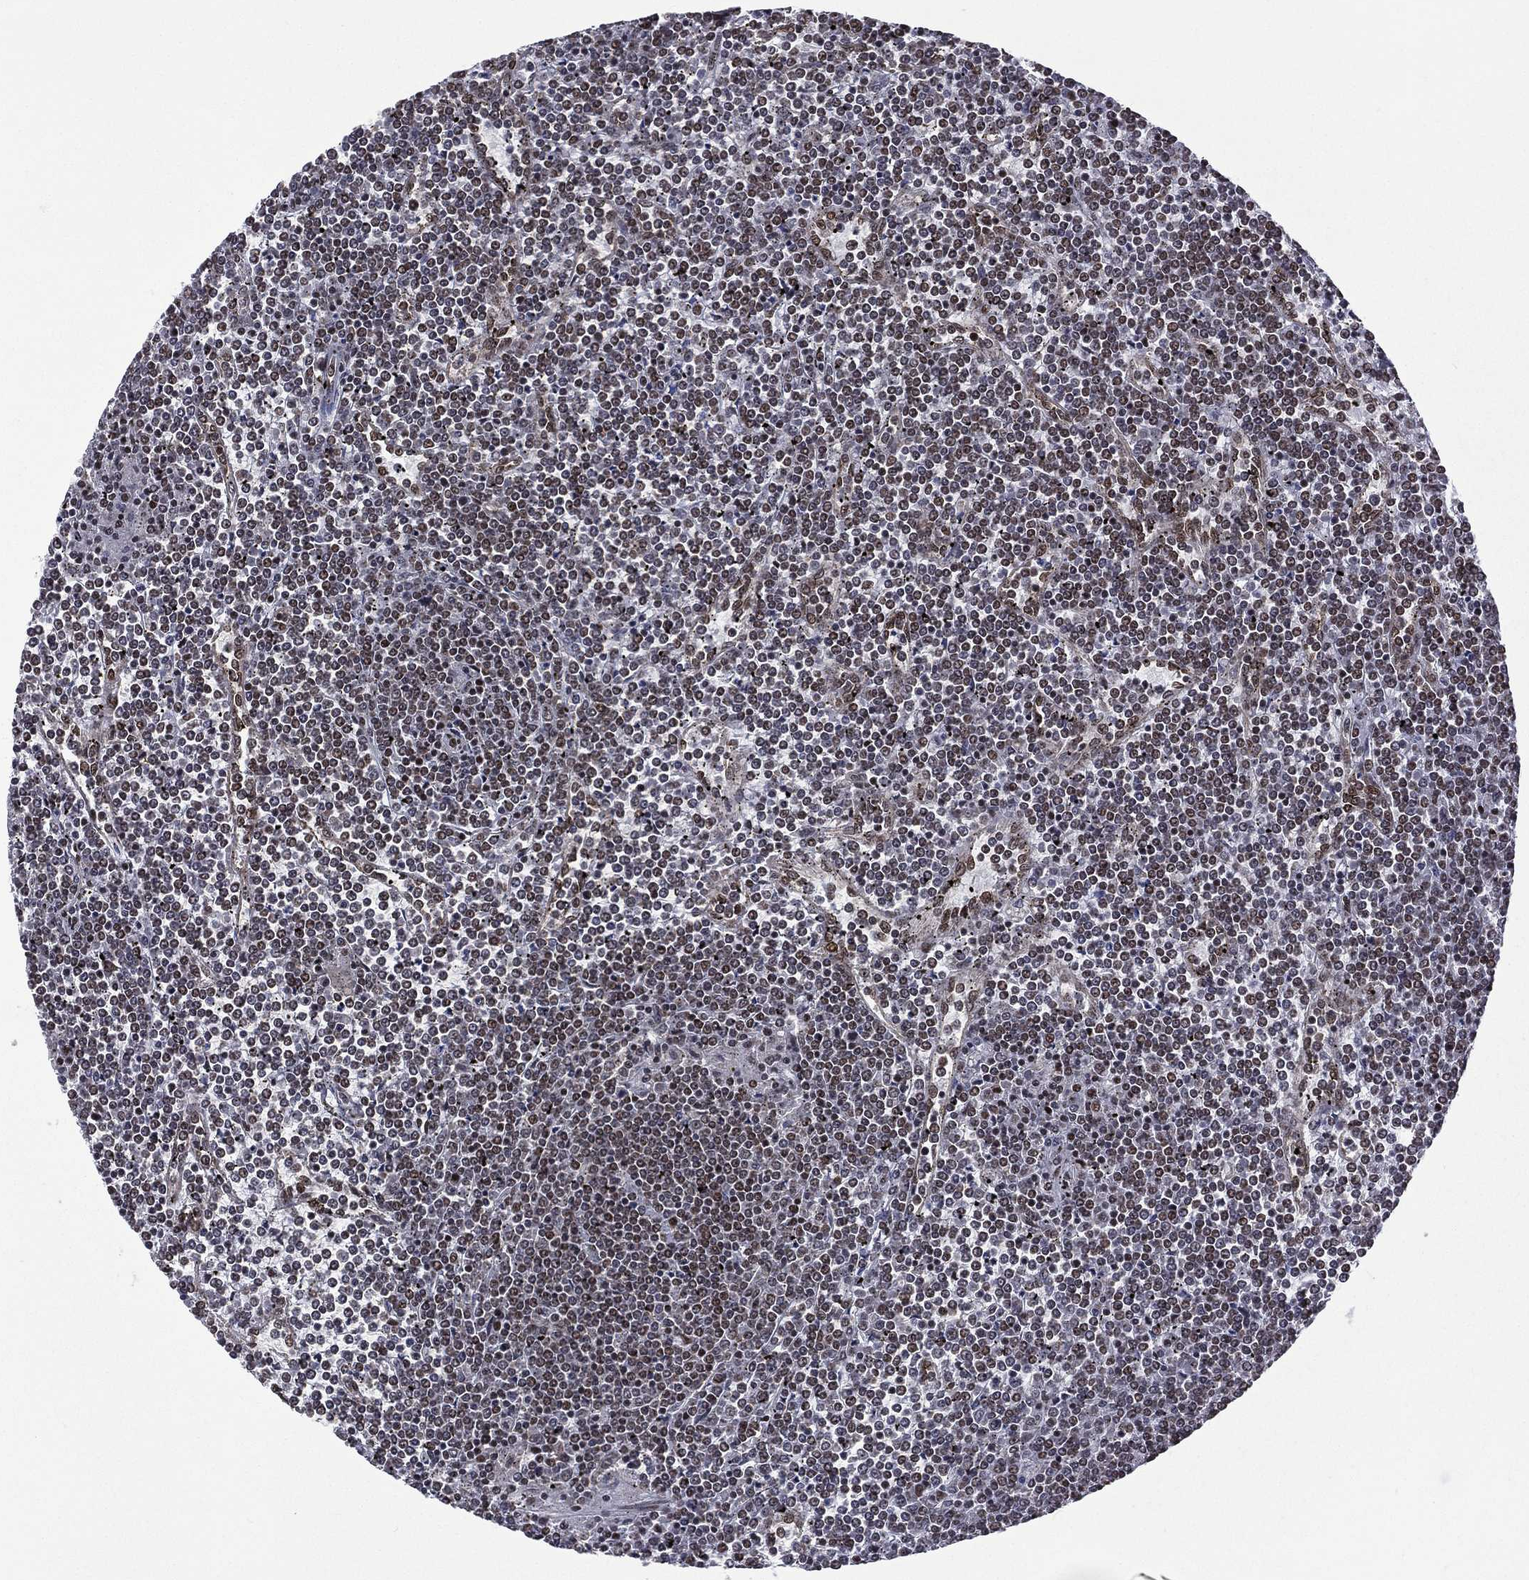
{"staining": {"intensity": "weak", "quantity": "25%-75%", "location": "nuclear"}, "tissue": "lymphoma", "cell_type": "Tumor cells", "image_type": "cancer", "snomed": [{"axis": "morphology", "description": "Malignant lymphoma, non-Hodgkin's type, Low grade"}, {"axis": "topography", "description": "Spleen"}], "caption": "Immunohistochemistry (IHC) (DAB (3,3'-diaminobenzidine)) staining of lymphoma exhibits weak nuclear protein expression in about 25%-75% of tumor cells.", "gene": "C5orf24", "patient": {"sex": "female", "age": 19}}